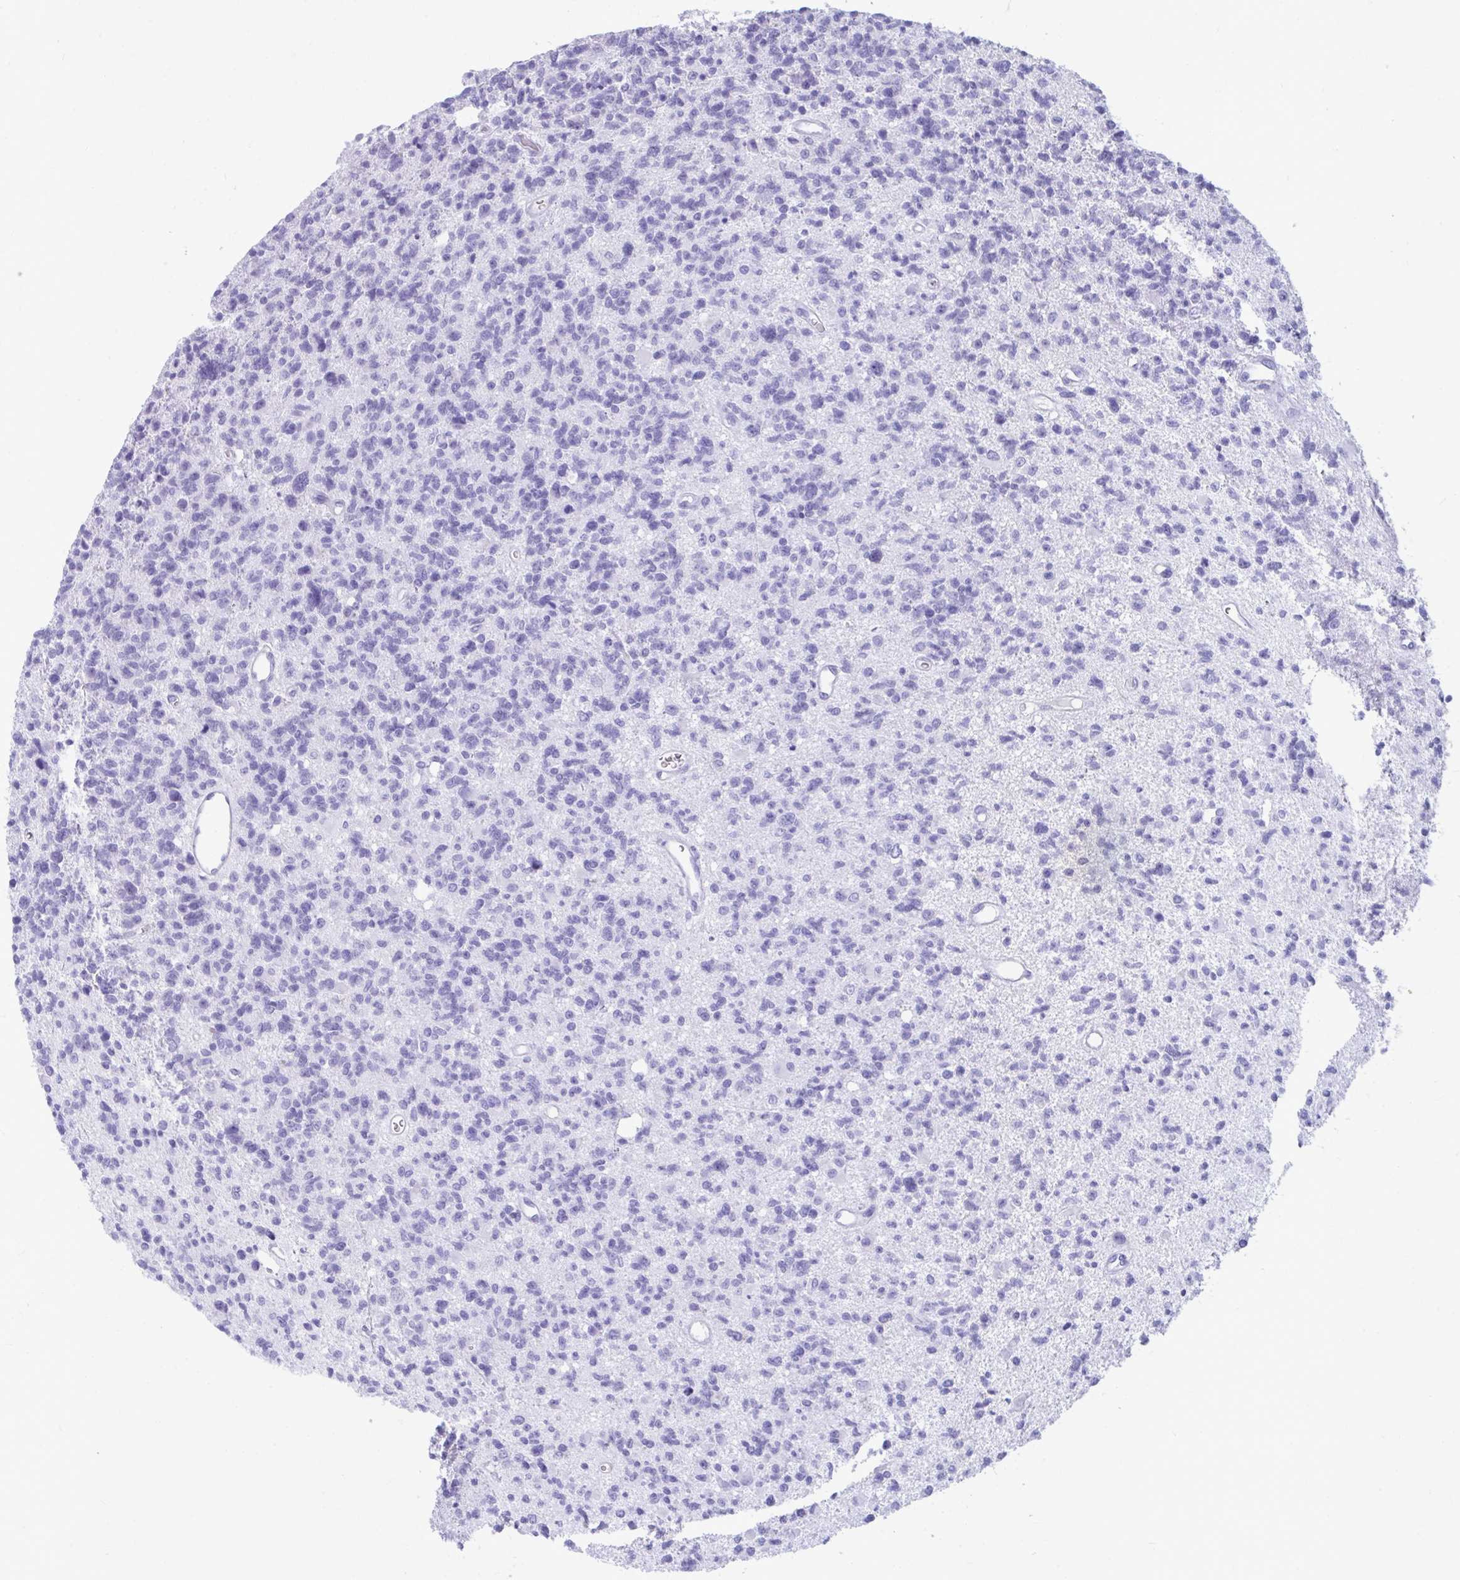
{"staining": {"intensity": "negative", "quantity": "none", "location": "none"}, "tissue": "glioma", "cell_type": "Tumor cells", "image_type": "cancer", "snomed": [{"axis": "morphology", "description": "Glioma, malignant, High grade"}, {"axis": "topography", "description": "Brain"}], "caption": "Tumor cells show no significant positivity in malignant glioma (high-grade).", "gene": "SMIM9", "patient": {"sex": "male", "age": 29}}